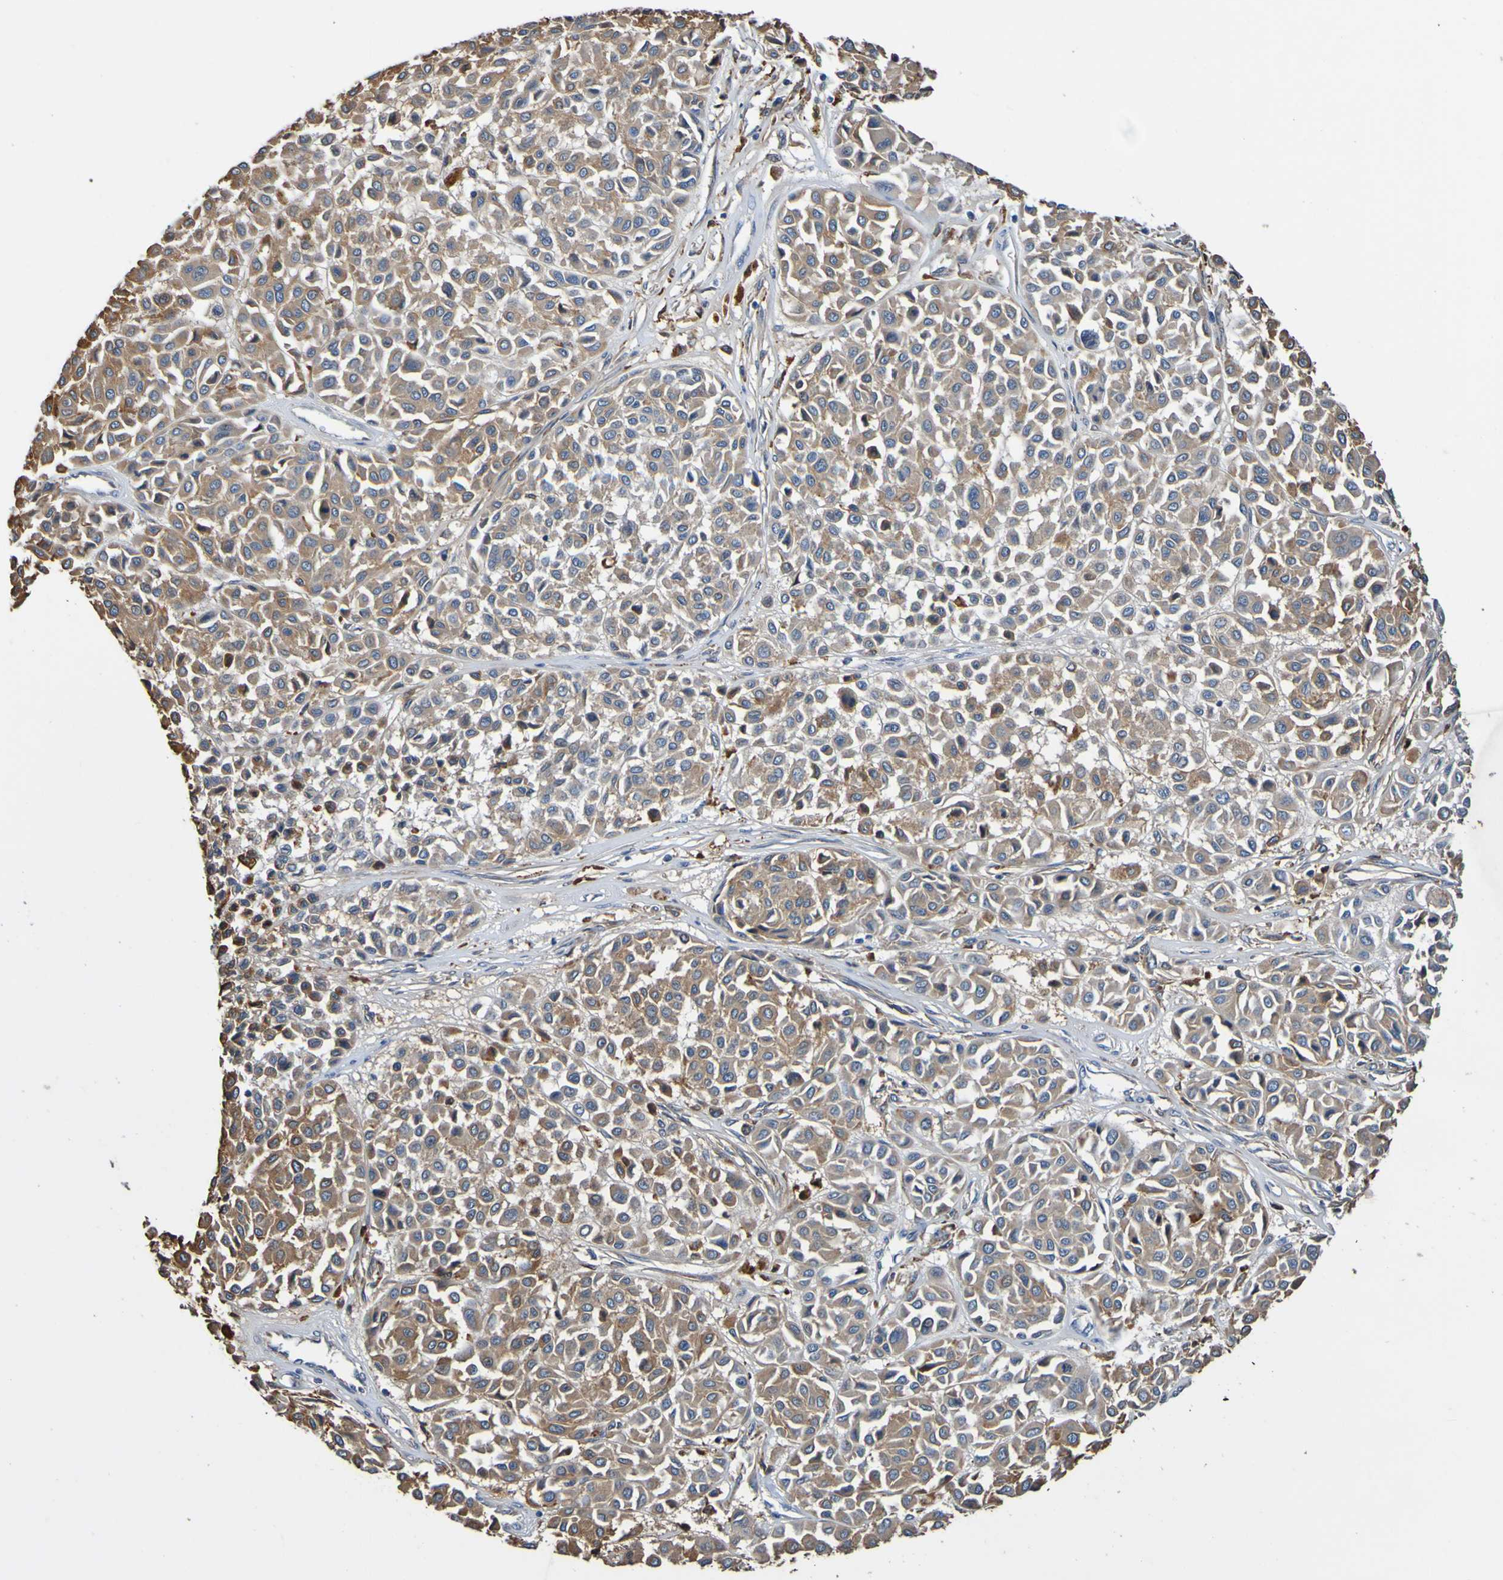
{"staining": {"intensity": "moderate", "quantity": ">75%", "location": "cytoplasmic/membranous"}, "tissue": "melanoma", "cell_type": "Tumor cells", "image_type": "cancer", "snomed": [{"axis": "morphology", "description": "Malignant melanoma, Metastatic site"}, {"axis": "topography", "description": "Soft tissue"}], "caption": "A medium amount of moderate cytoplasmic/membranous expression is present in about >75% of tumor cells in malignant melanoma (metastatic site) tissue.", "gene": "METAP2", "patient": {"sex": "male", "age": 41}}